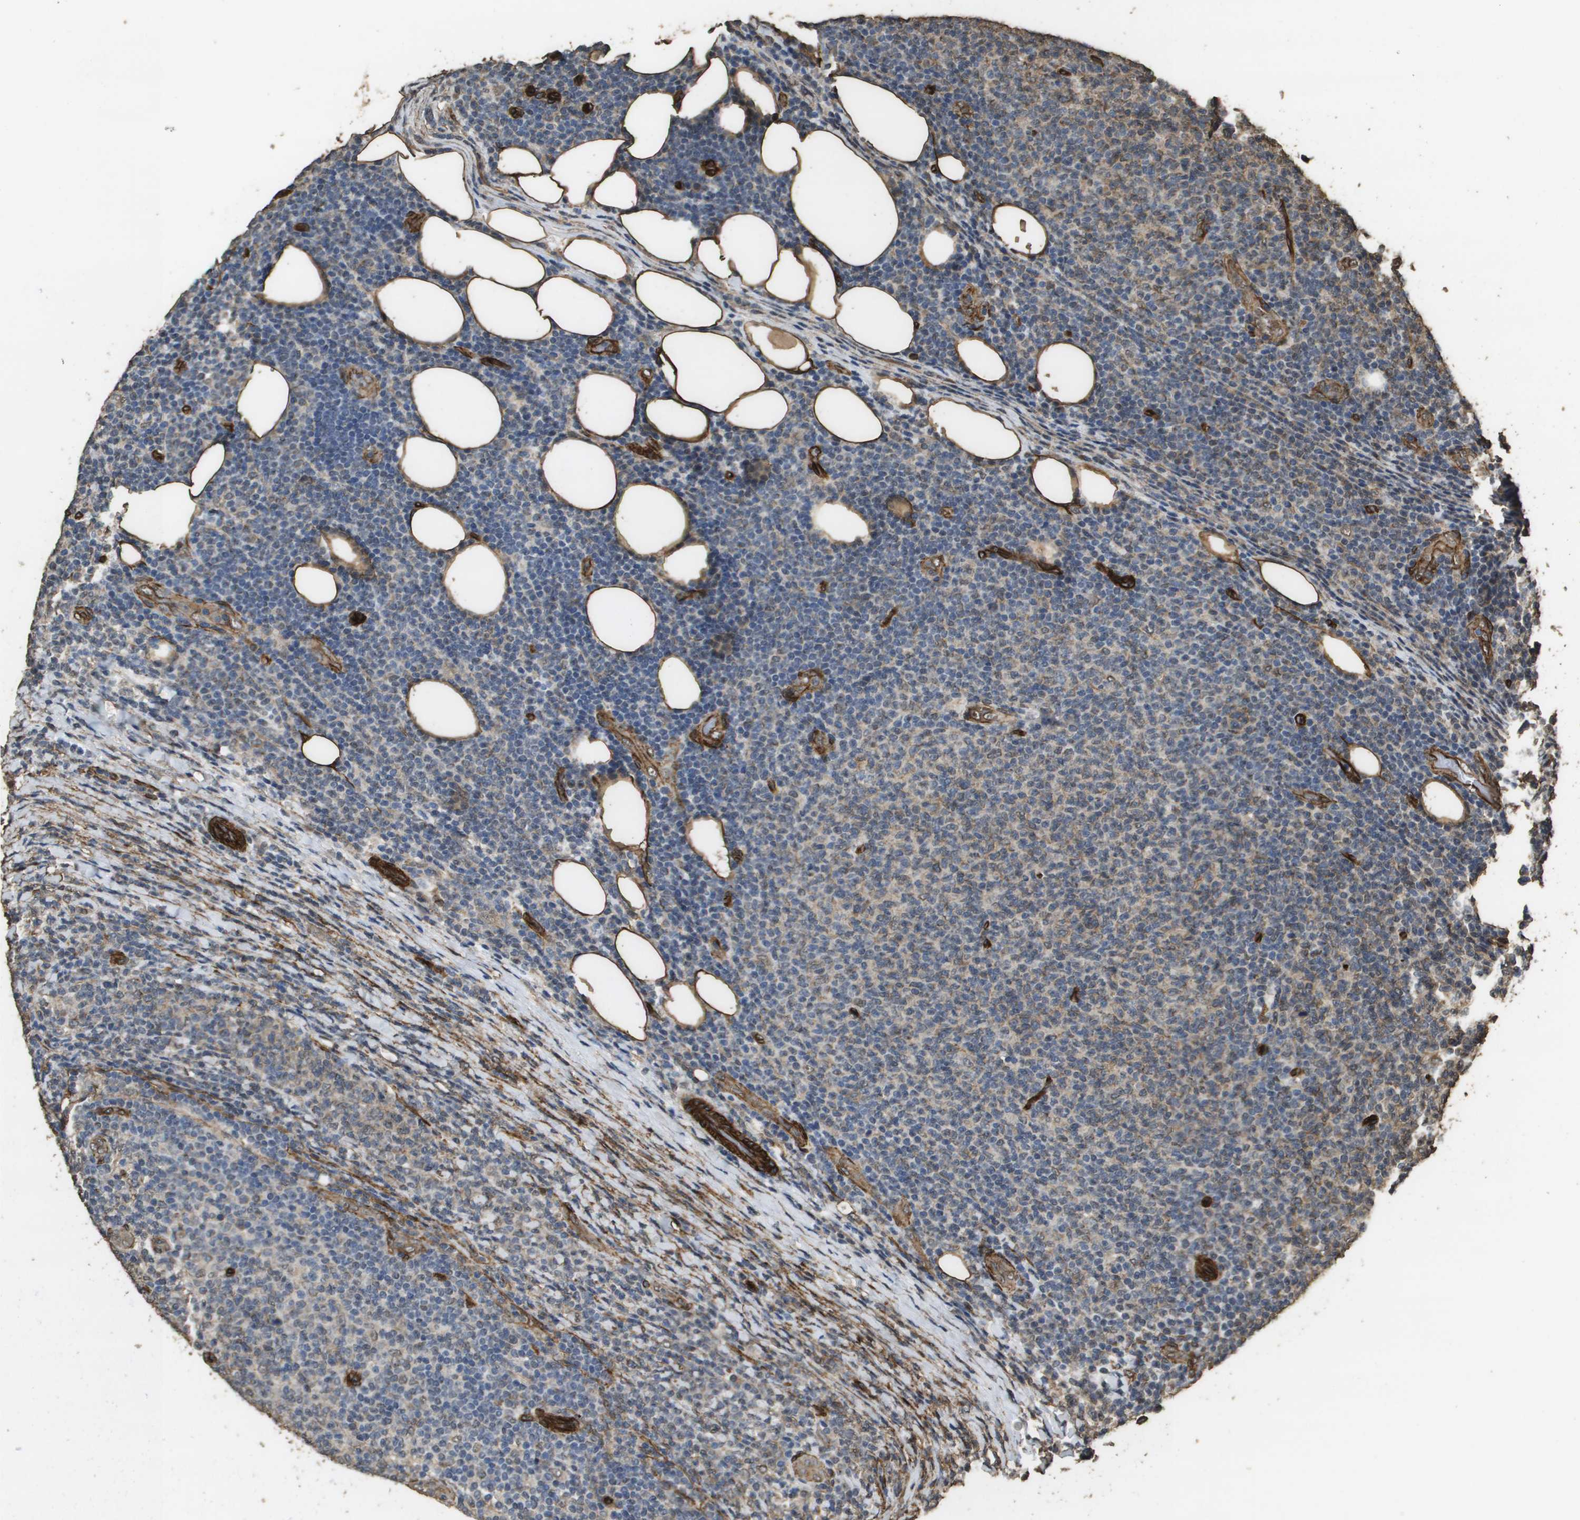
{"staining": {"intensity": "weak", "quantity": "<25%", "location": "cytoplasmic/membranous,nuclear"}, "tissue": "lymphoma", "cell_type": "Tumor cells", "image_type": "cancer", "snomed": [{"axis": "morphology", "description": "Malignant lymphoma, non-Hodgkin's type, Low grade"}, {"axis": "topography", "description": "Lymph node"}], "caption": "DAB immunohistochemical staining of lymphoma shows no significant staining in tumor cells.", "gene": "AAMP", "patient": {"sex": "male", "age": 66}}